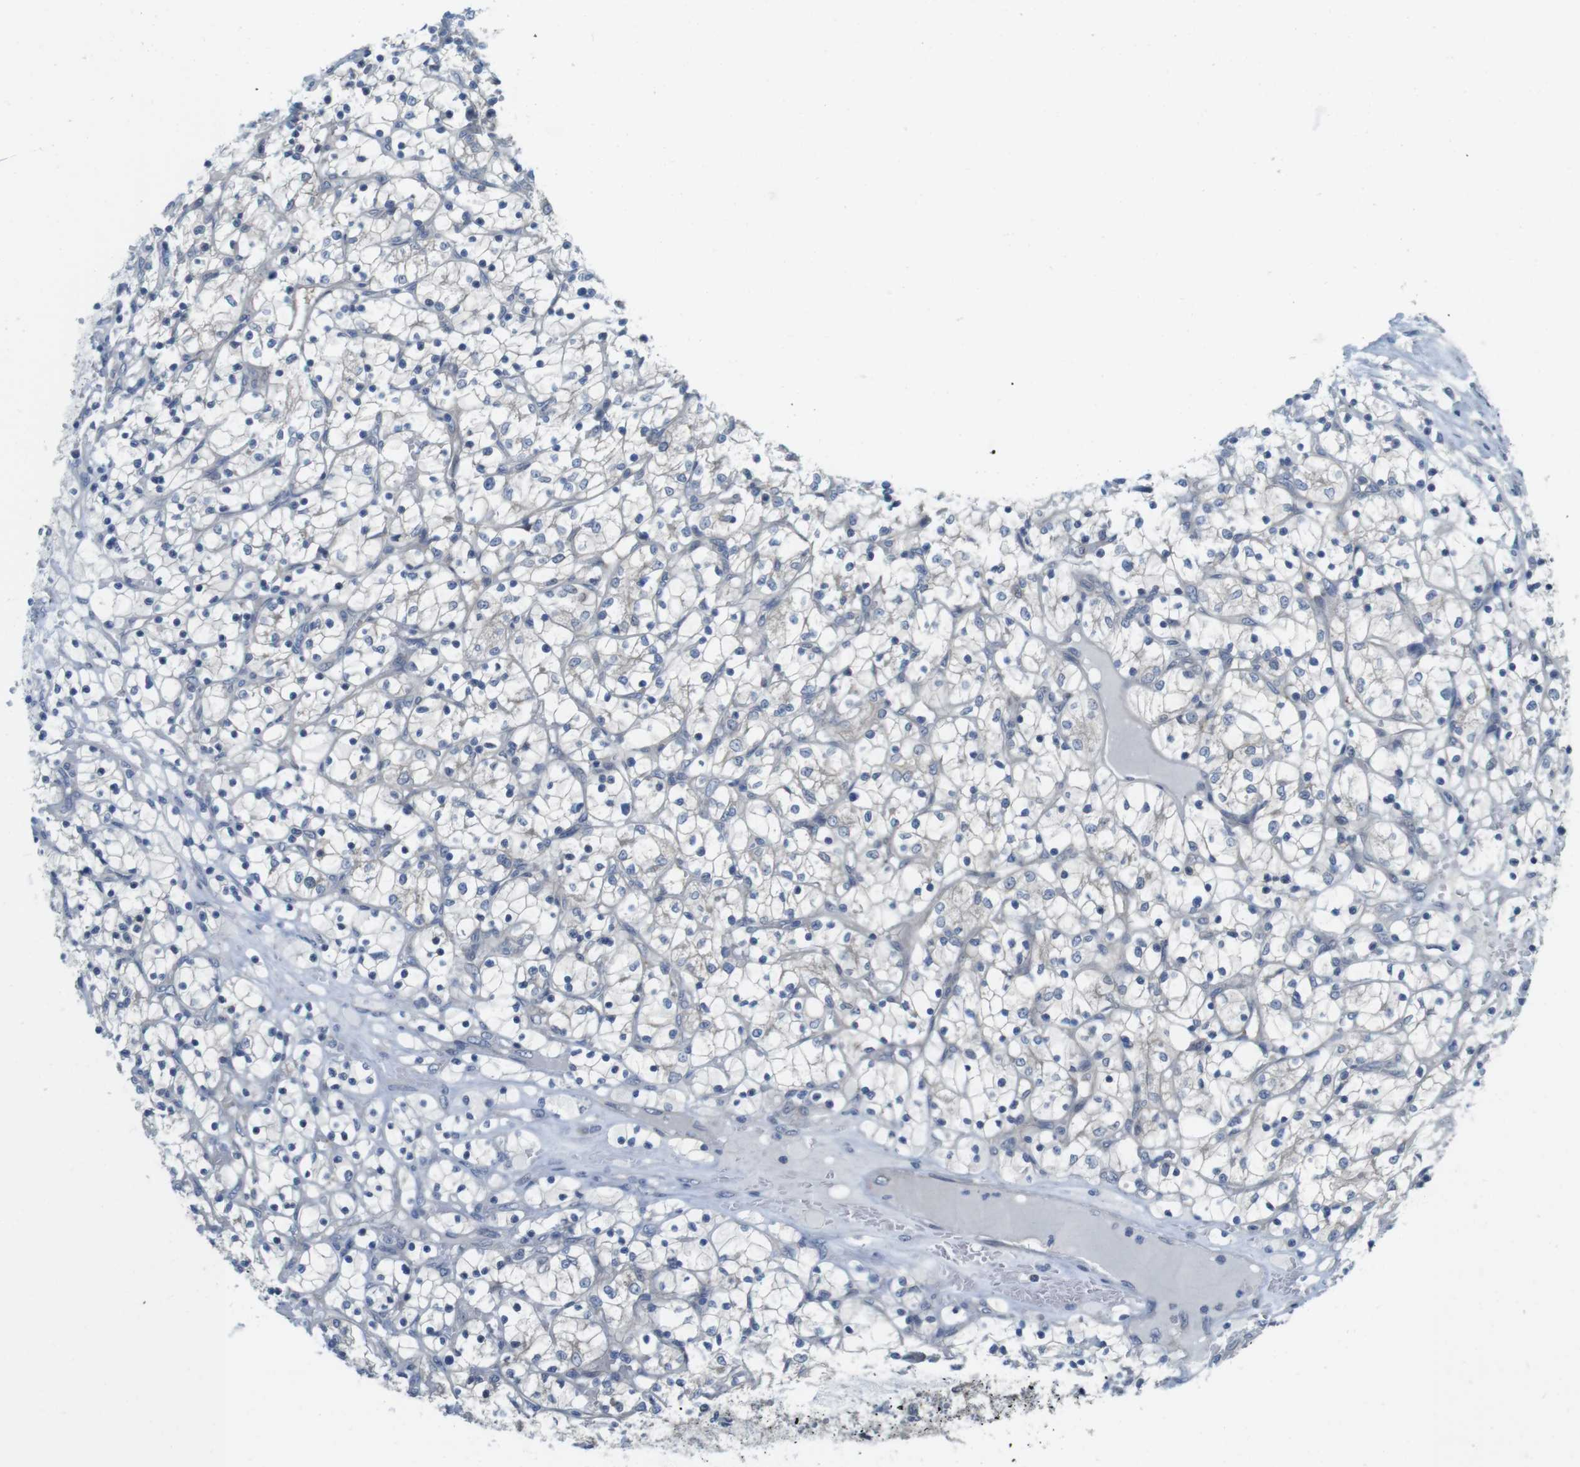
{"staining": {"intensity": "negative", "quantity": "none", "location": "none"}, "tissue": "renal cancer", "cell_type": "Tumor cells", "image_type": "cancer", "snomed": [{"axis": "morphology", "description": "Adenocarcinoma, NOS"}, {"axis": "topography", "description": "Kidney"}], "caption": "Immunohistochemical staining of renal cancer (adenocarcinoma) displays no significant positivity in tumor cells.", "gene": "CASP2", "patient": {"sex": "female", "age": 69}}